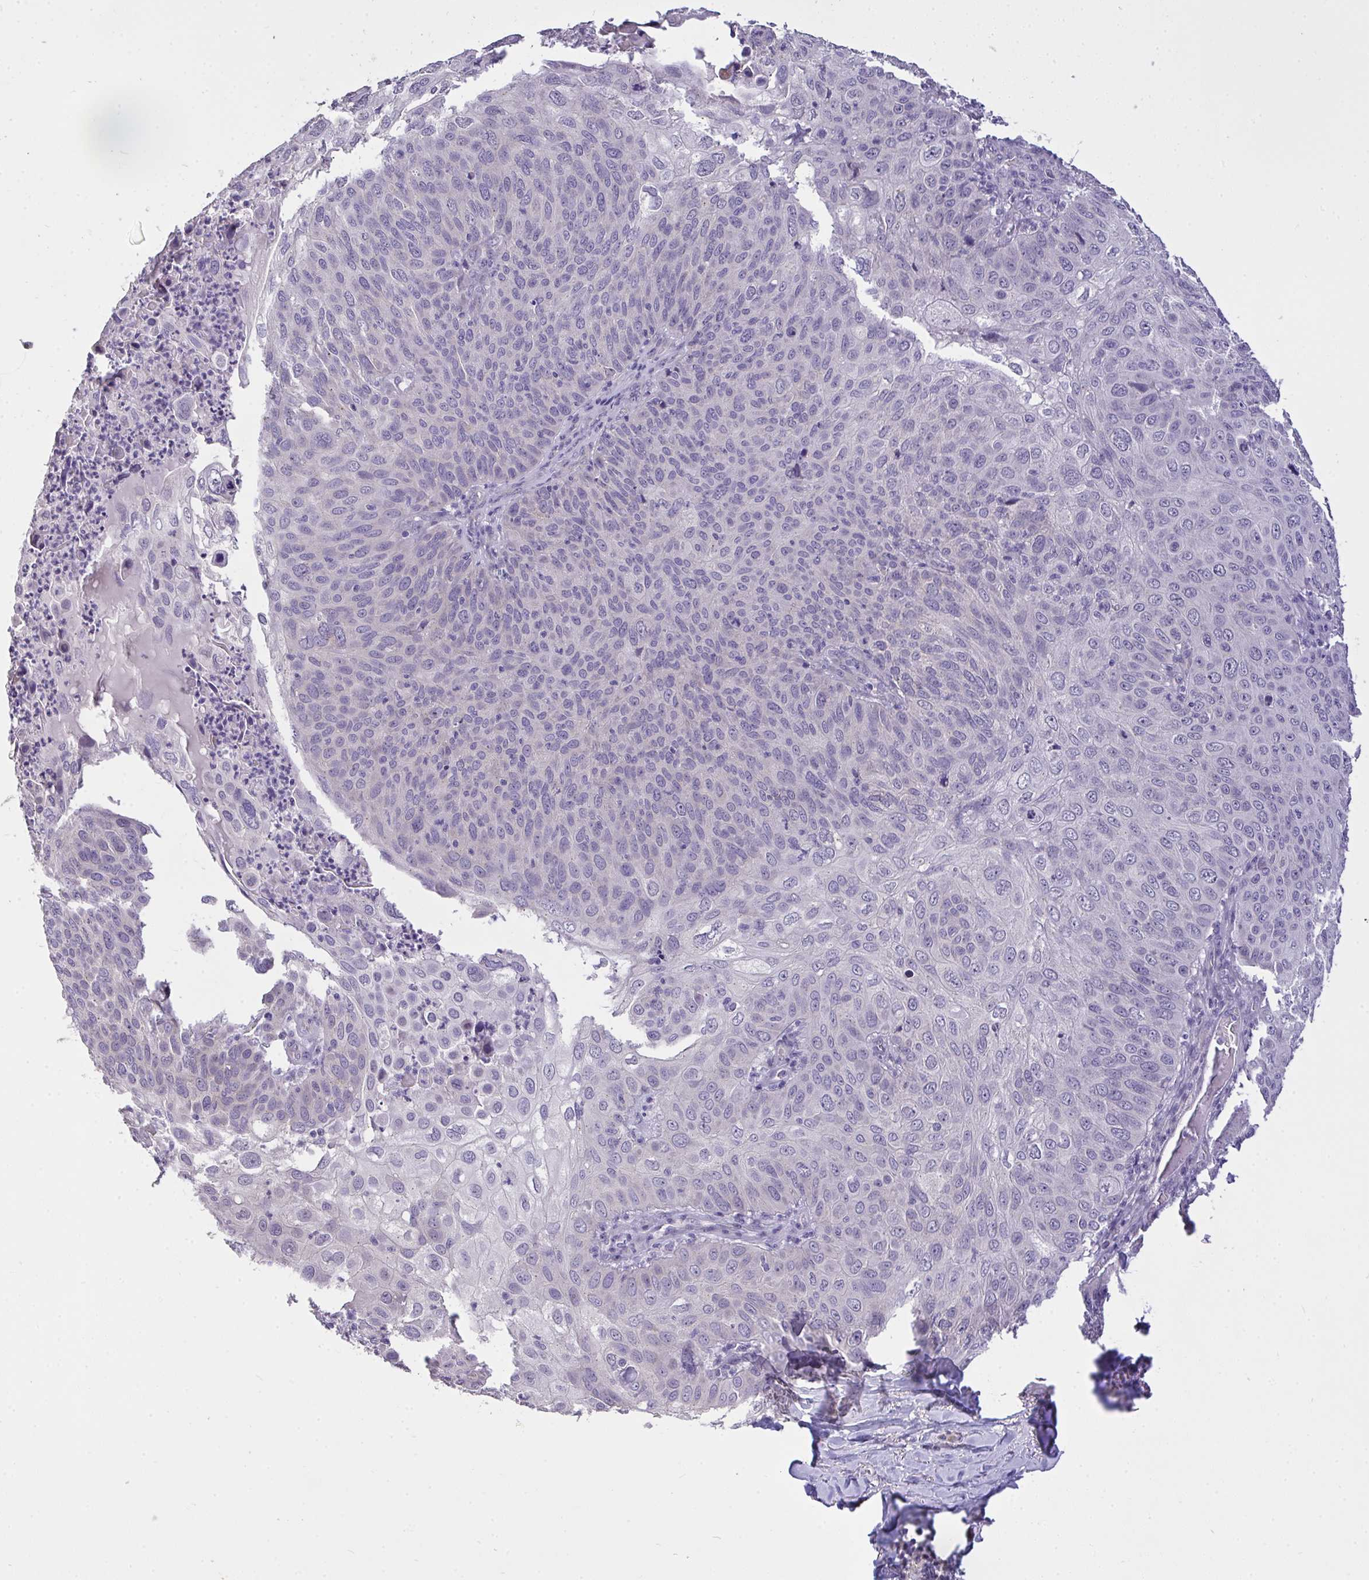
{"staining": {"intensity": "negative", "quantity": "none", "location": "none"}, "tissue": "skin cancer", "cell_type": "Tumor cells", "image_type": "cancer", "snomed": [{"axis": "morphology", "description": "Squamous cell carcinoma, NOS"}, {"axis": "topography", "description": "Skin"}], "caption": "Skin squamous cell carcinoma stained for a protein using immunohistochemistry (IHC) reveals no positivity tumor cells.", "gene": "VGLL3", "patient": {"sex": "male", "age": 87}}